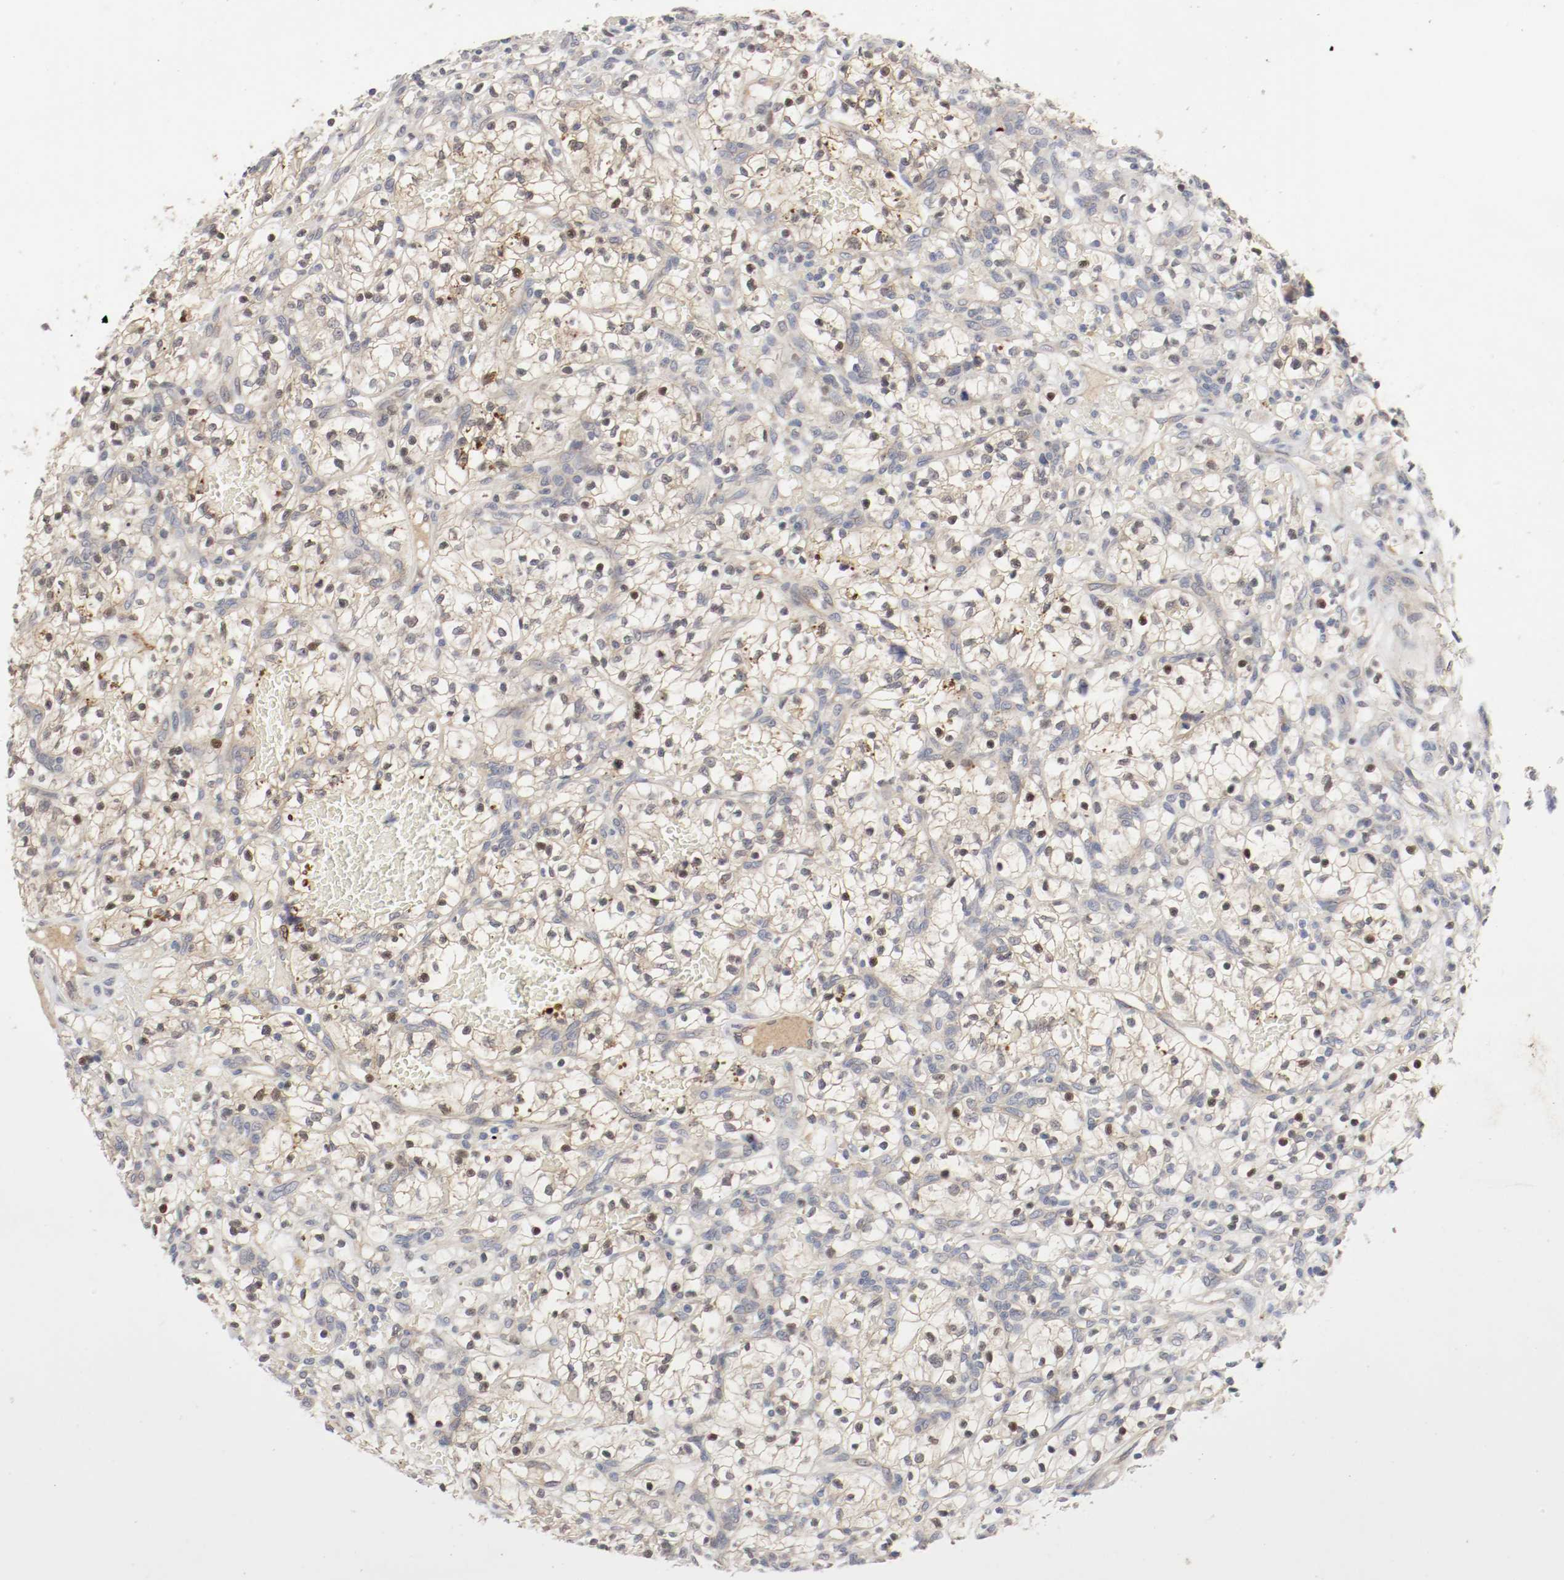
{"staining": {"intensity": "weak", "quantity": ">75%", "location": "cytoplasmic/membranous"}, "tissue": "renal cancer", "cell_type": "Tumor cells", "image_type": "cancer", "snomed": [{"axis": "morphology", "description": "Adenocarcinoma, NOS"}, {"axis": "topography", "description": "Kidney"}], "caption": "There is low levels of weak cytoplasmic/membranous positivity in tumor cells of renal cancer (adenocarcinoma), as demonstrated by immunohistochemical staining (brown color).", "gene": "REN", "patient": {"sex": "female", "age": 57}}